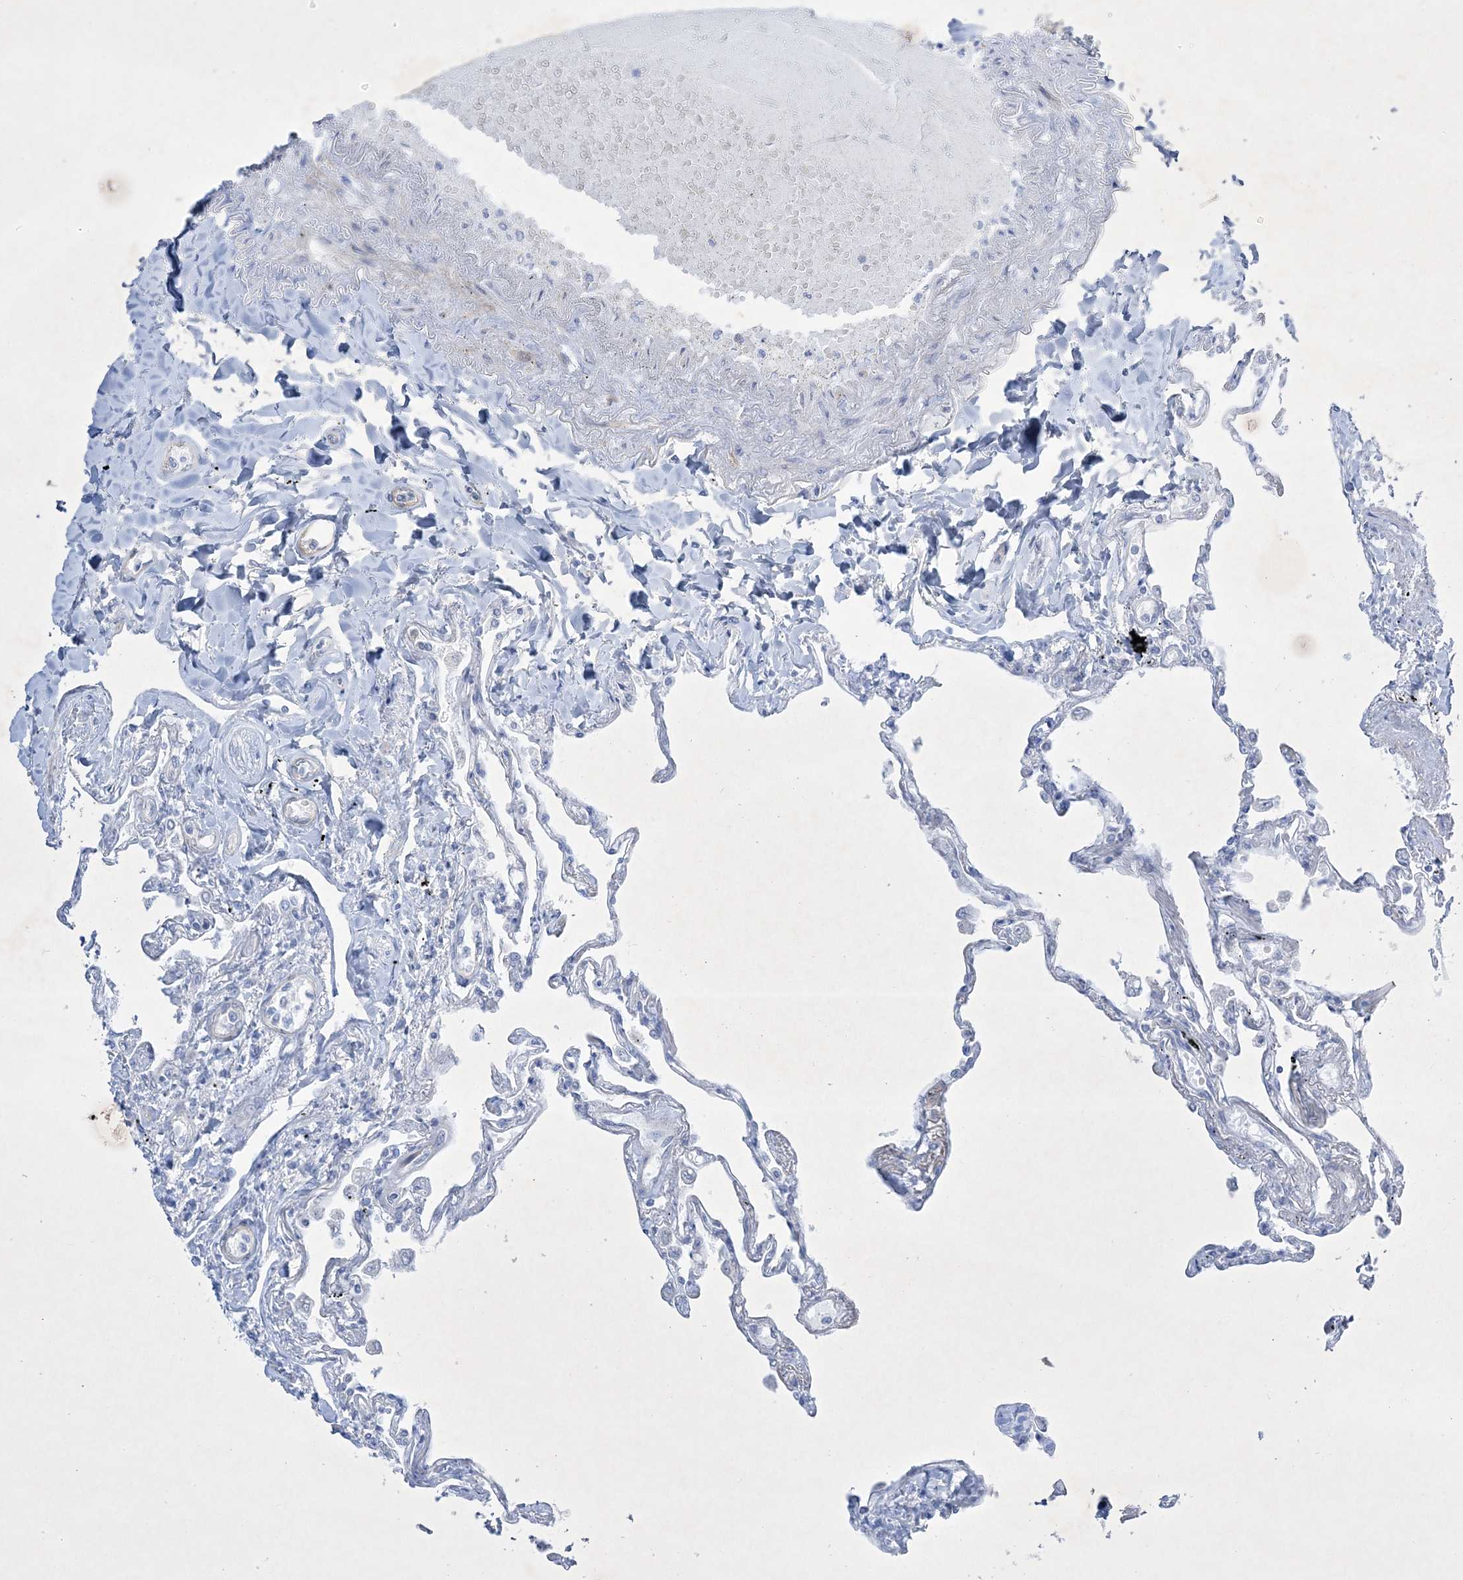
{"staining": {"intensity": "negative", "quantity": "none", "location": "none"}, "tissue": "lung", "cell_type": "Alveolar cells", "image_type": "normal", "snomed": [{"axis": "morphology", "description": "Normal tissue, NOS"}, {"axis": "topography", "description": "Lung"}], "caption": "Immunohistochemistry of benign lung reveals no positivity in alveolar cells.", "gene": "FARSB", "patient": {"sex": "female", "age": 67}}